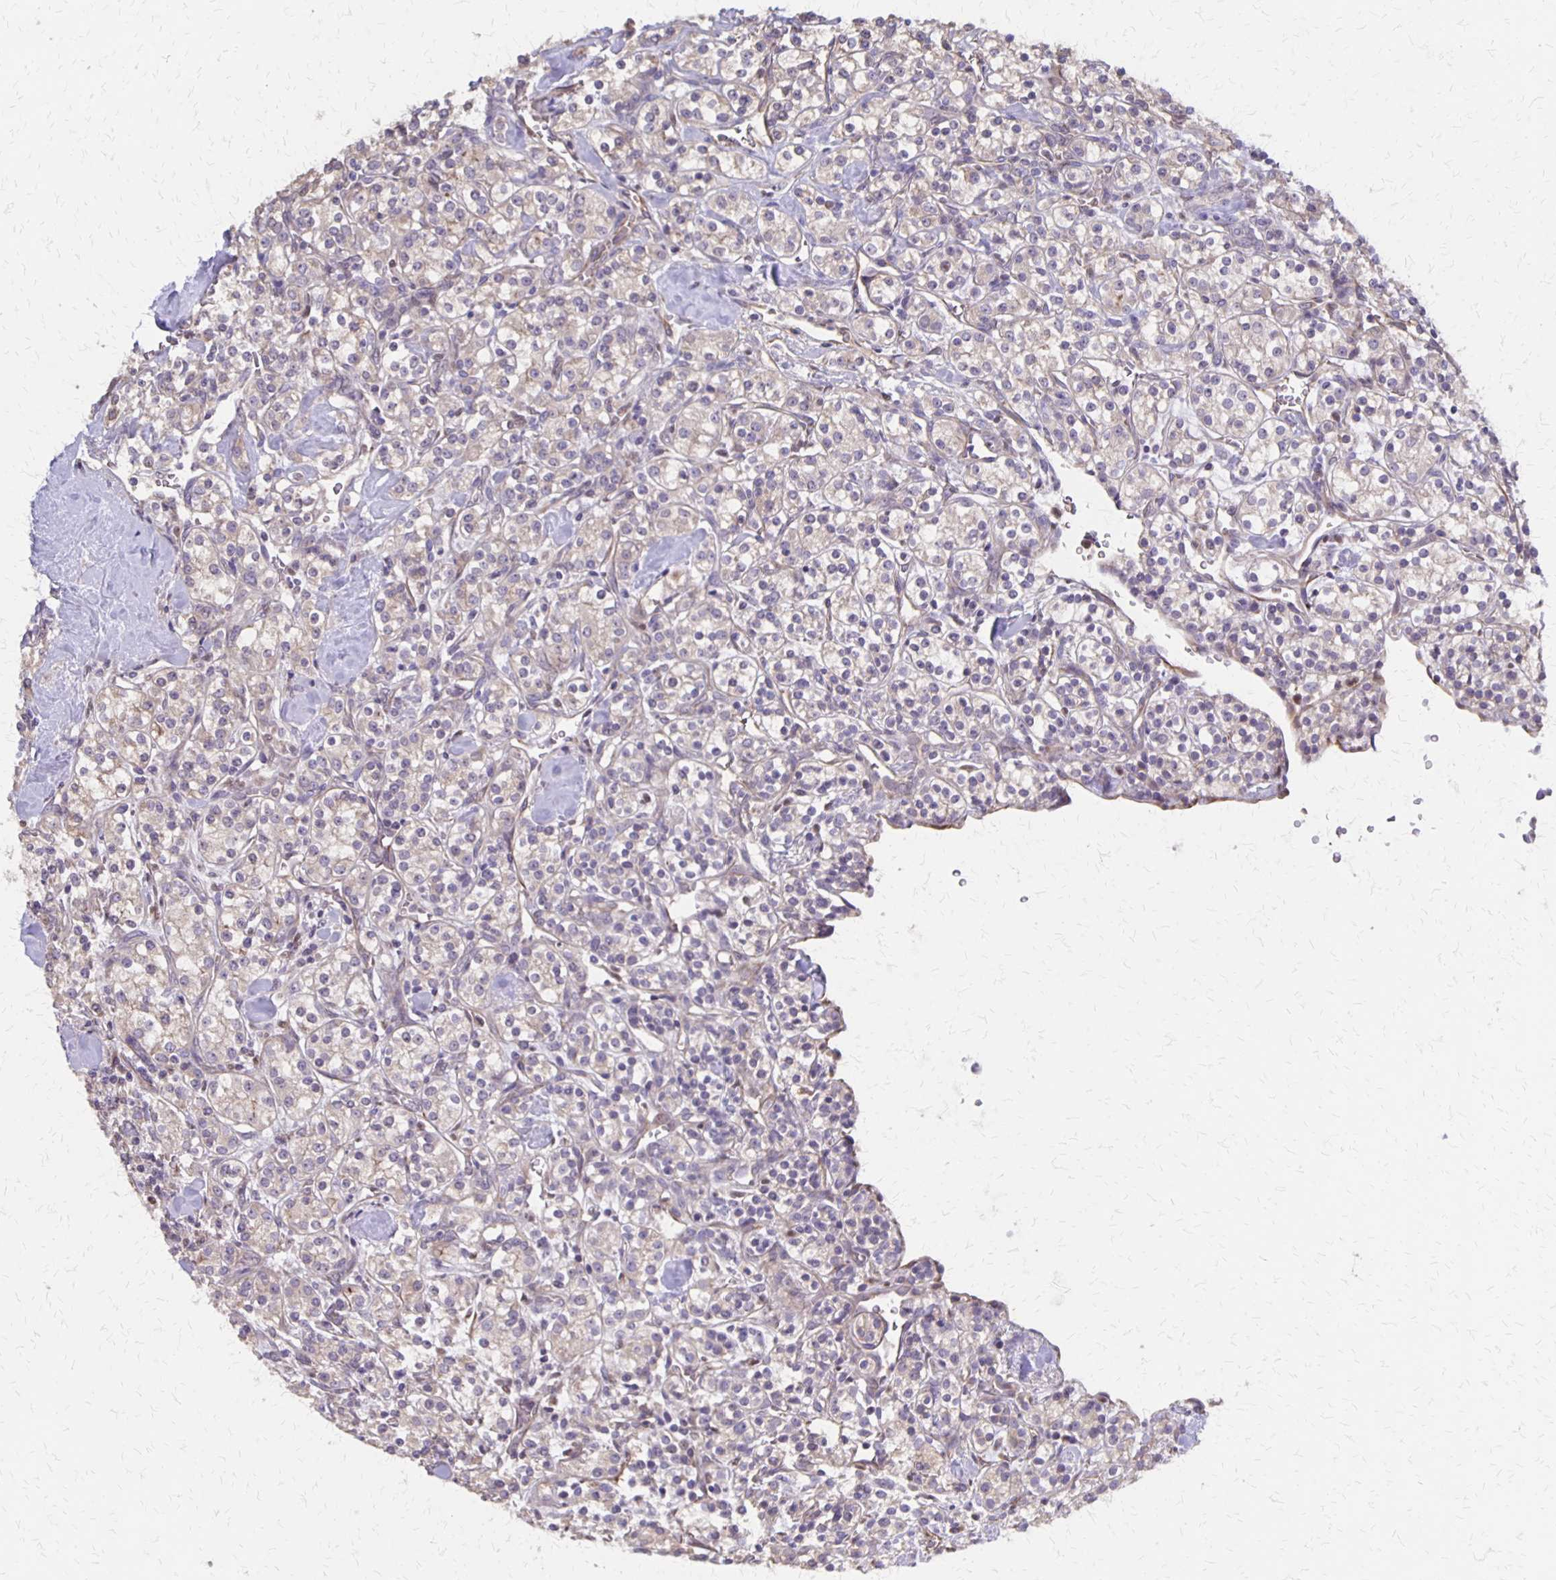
{"staining": {"intensity": "negative", "quantity": "none", "location": "none"}, "tissue": "renal cancer", "cell_type": "Tumor cells", "image_type": "cancer", "snomed": [{"axis": "morphology", "description": "Adenocarcinoma, NOS"}, {"axis": "topography", "description": "Kidney"}], "caption": "Immunohistochemistry histopathology image of neoplastic tissue: renal cancer stained with DAB shows no significant protein staining in tumor cells. (Stains: DAB immunohistochemistry with hematoxylin counter stain, Microscopy: brightfield microscopy at high magnification).", "gene": "NOG", "patient": {"sex": "male", "age": 77}}